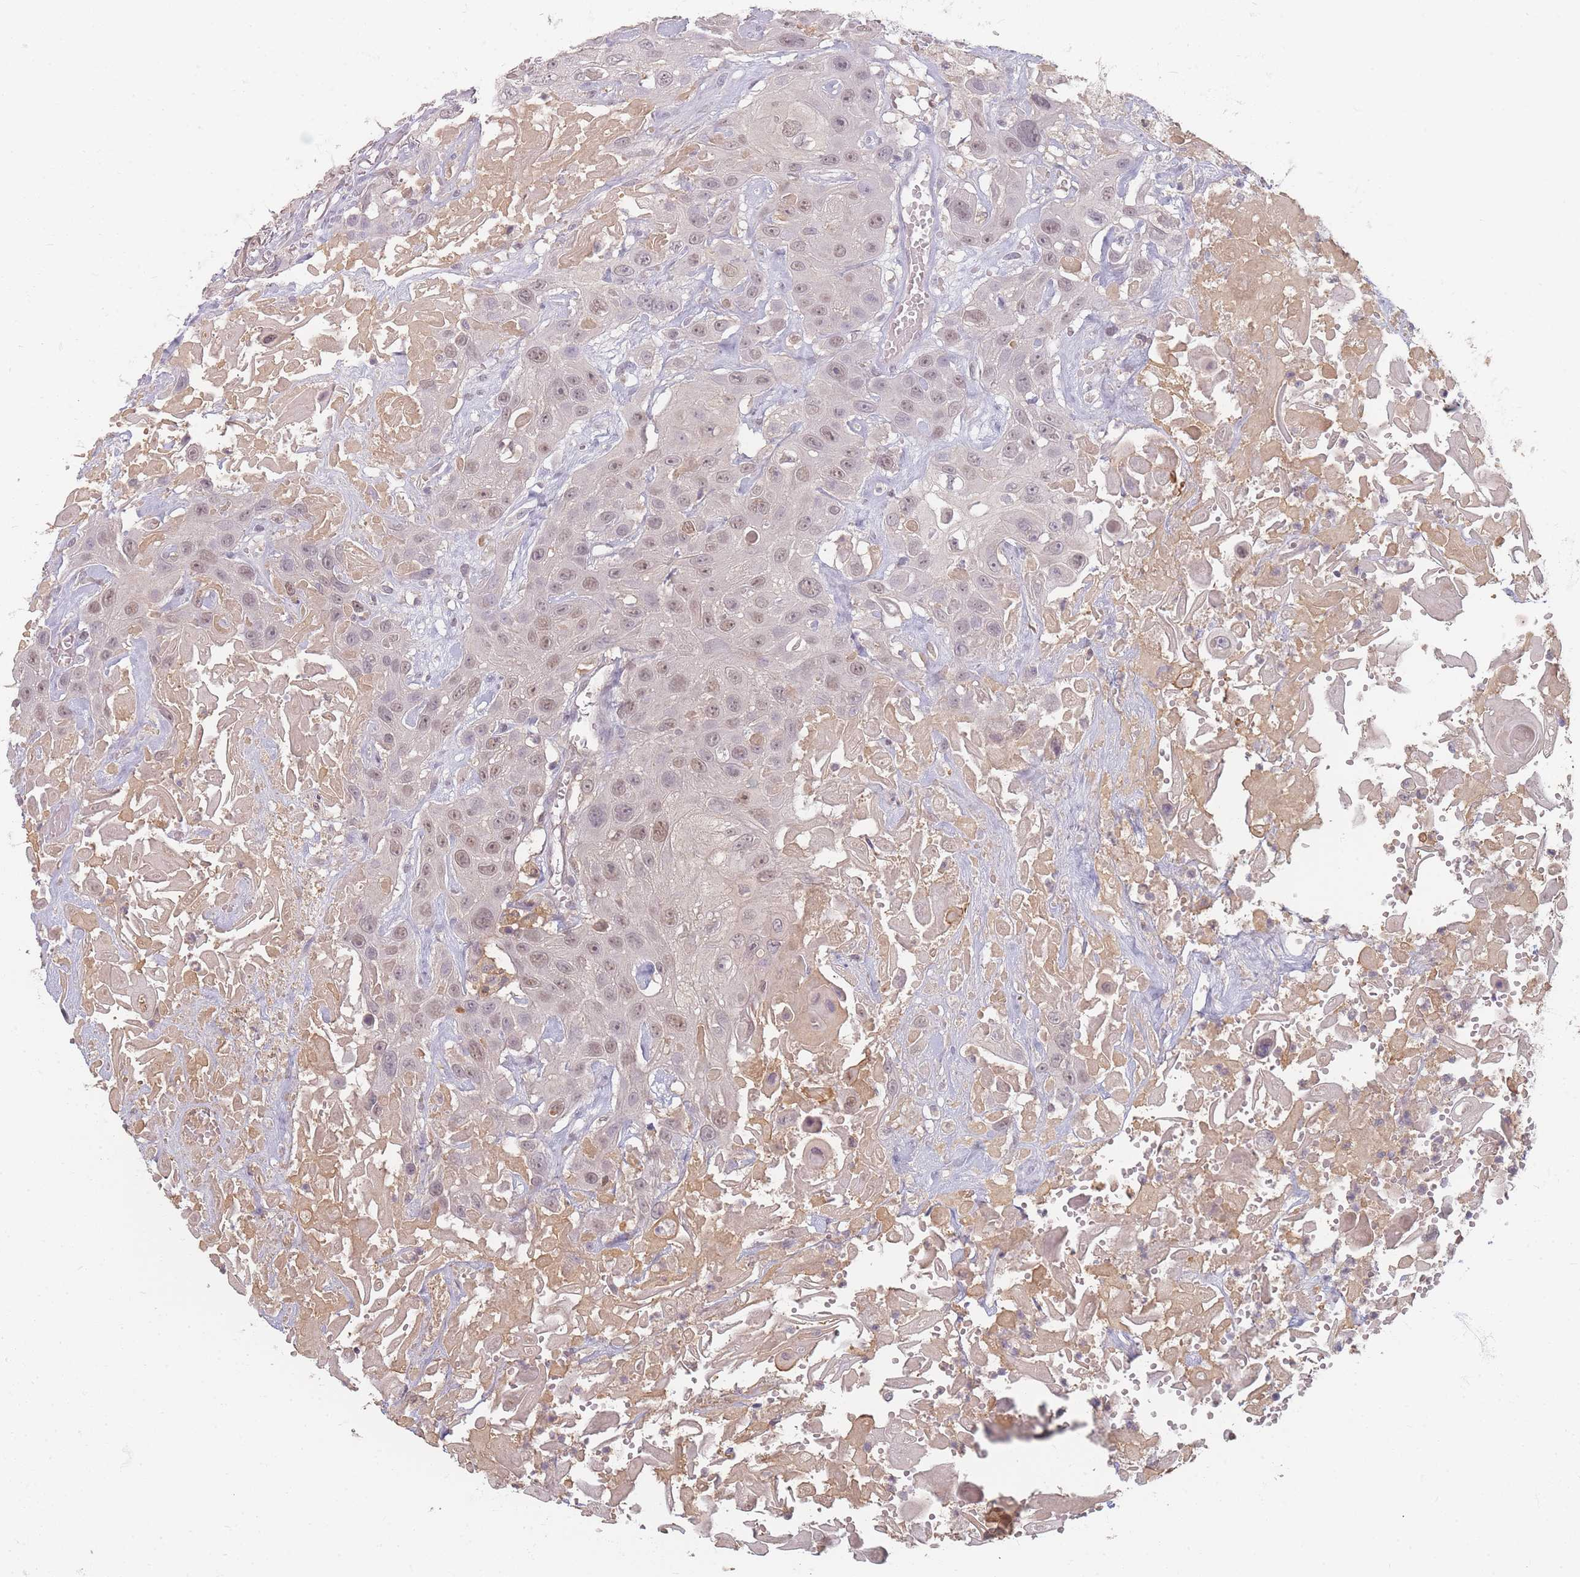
{"staining": {"intensity": "weak", "quantity": ">75%", "location": "nuclear"}, "tissue": "head and neck cancer", "cell_type": "Tumor cells", "image_type": "cancer", "snomed": [{"axis": "morphology", "description": "Squamous cell carcinoma, NOS"}, {"axis": "topography", "description": "Head-Neck"}], "caption": "Weak nuclear staining for a protein is appreciated in approximately >75% of tumor cells of squamous cell carcinoma (head and neck) using IHC.", "gene": "RFTN1", "patient": {"sex": "male", "age": 81}}